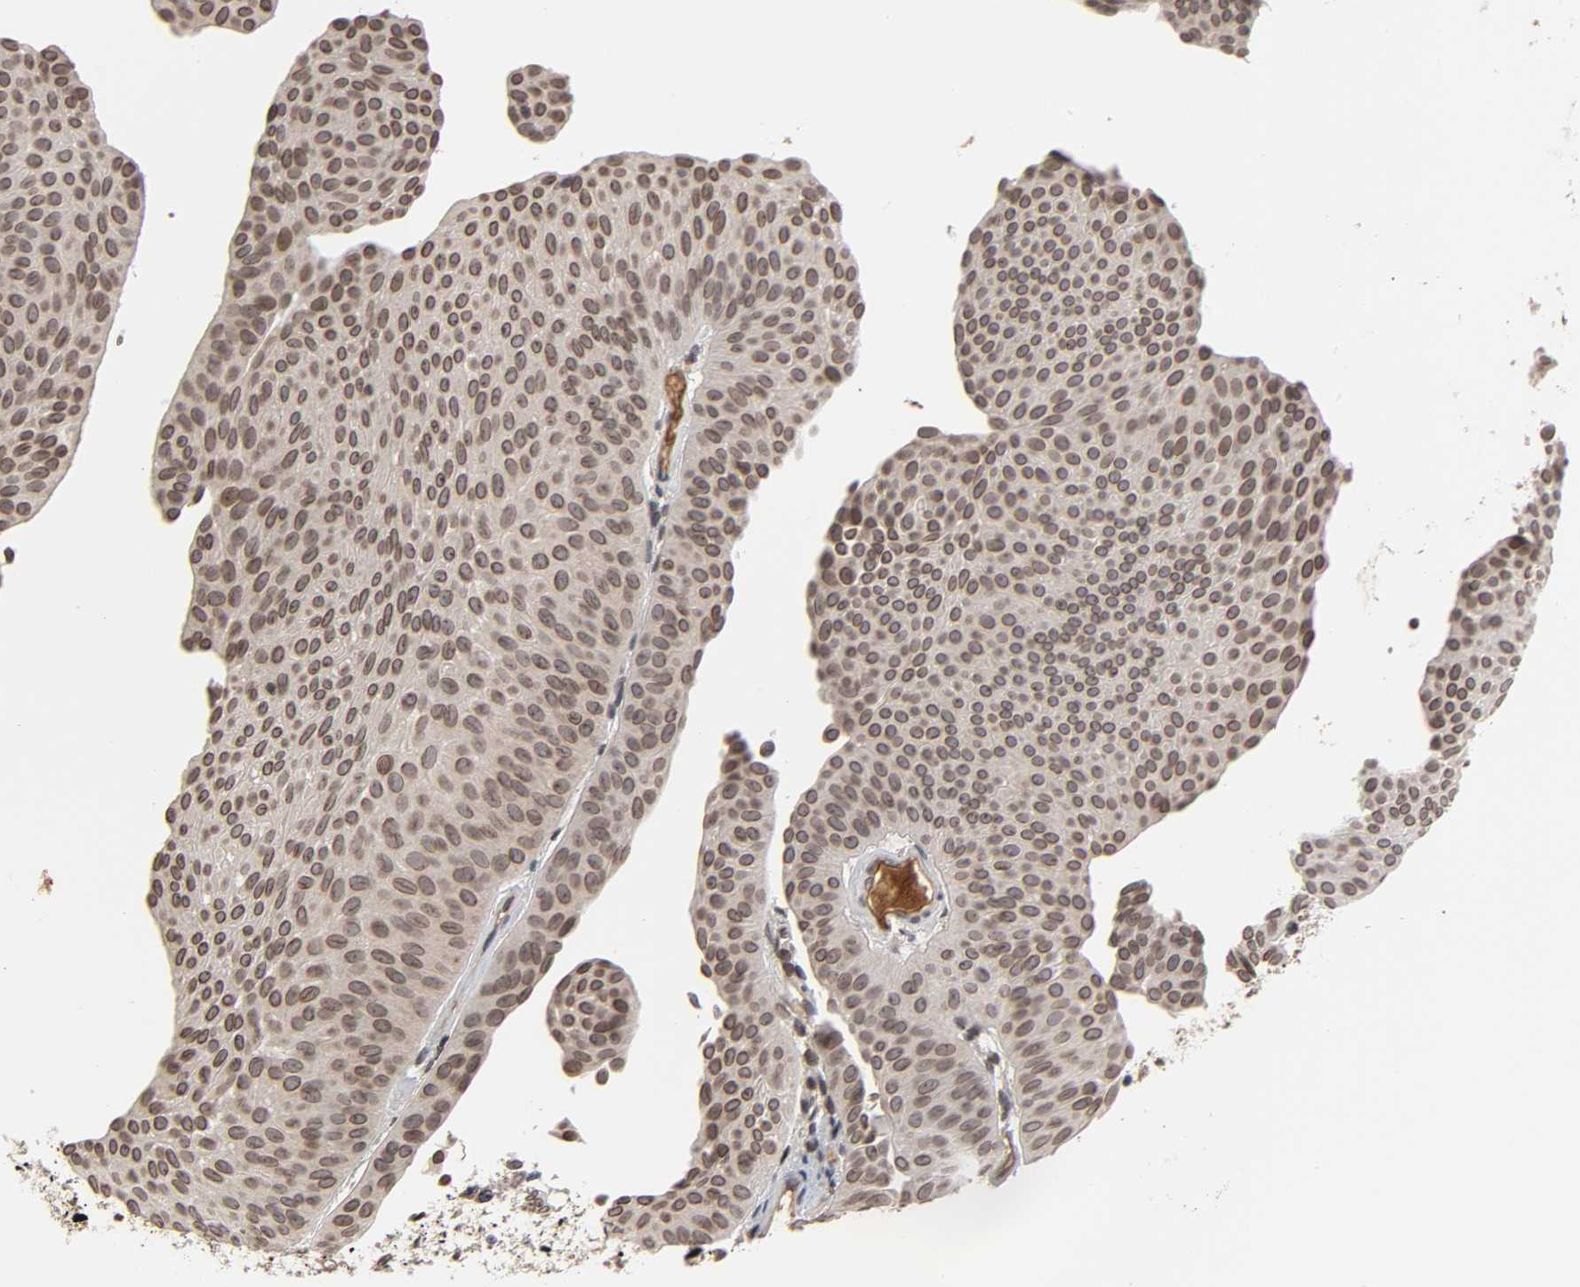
{"staining": {"intensity": "strong", "quantity": ">75%", "location": "cytoplasmic/membranous,nuclear"}, "tissue": "urothelial cancer", "cell_type": "Tumor cells", "image_type": "cancer", "snomed": [{"axis": "morphology", "description": "Urothelial carcinoma, Low grade"}, {"axis": "topography", "description": "Urinary bladder"}], "caption": "Urothelial cancer was stained to show a protein in brown. There is high levels of strong cytoplasmic/membranous and nuclear staining in approximately >75% of tumor cells.", "gene": "CPN2", "patient": {"sex": "female", "age": 60}}